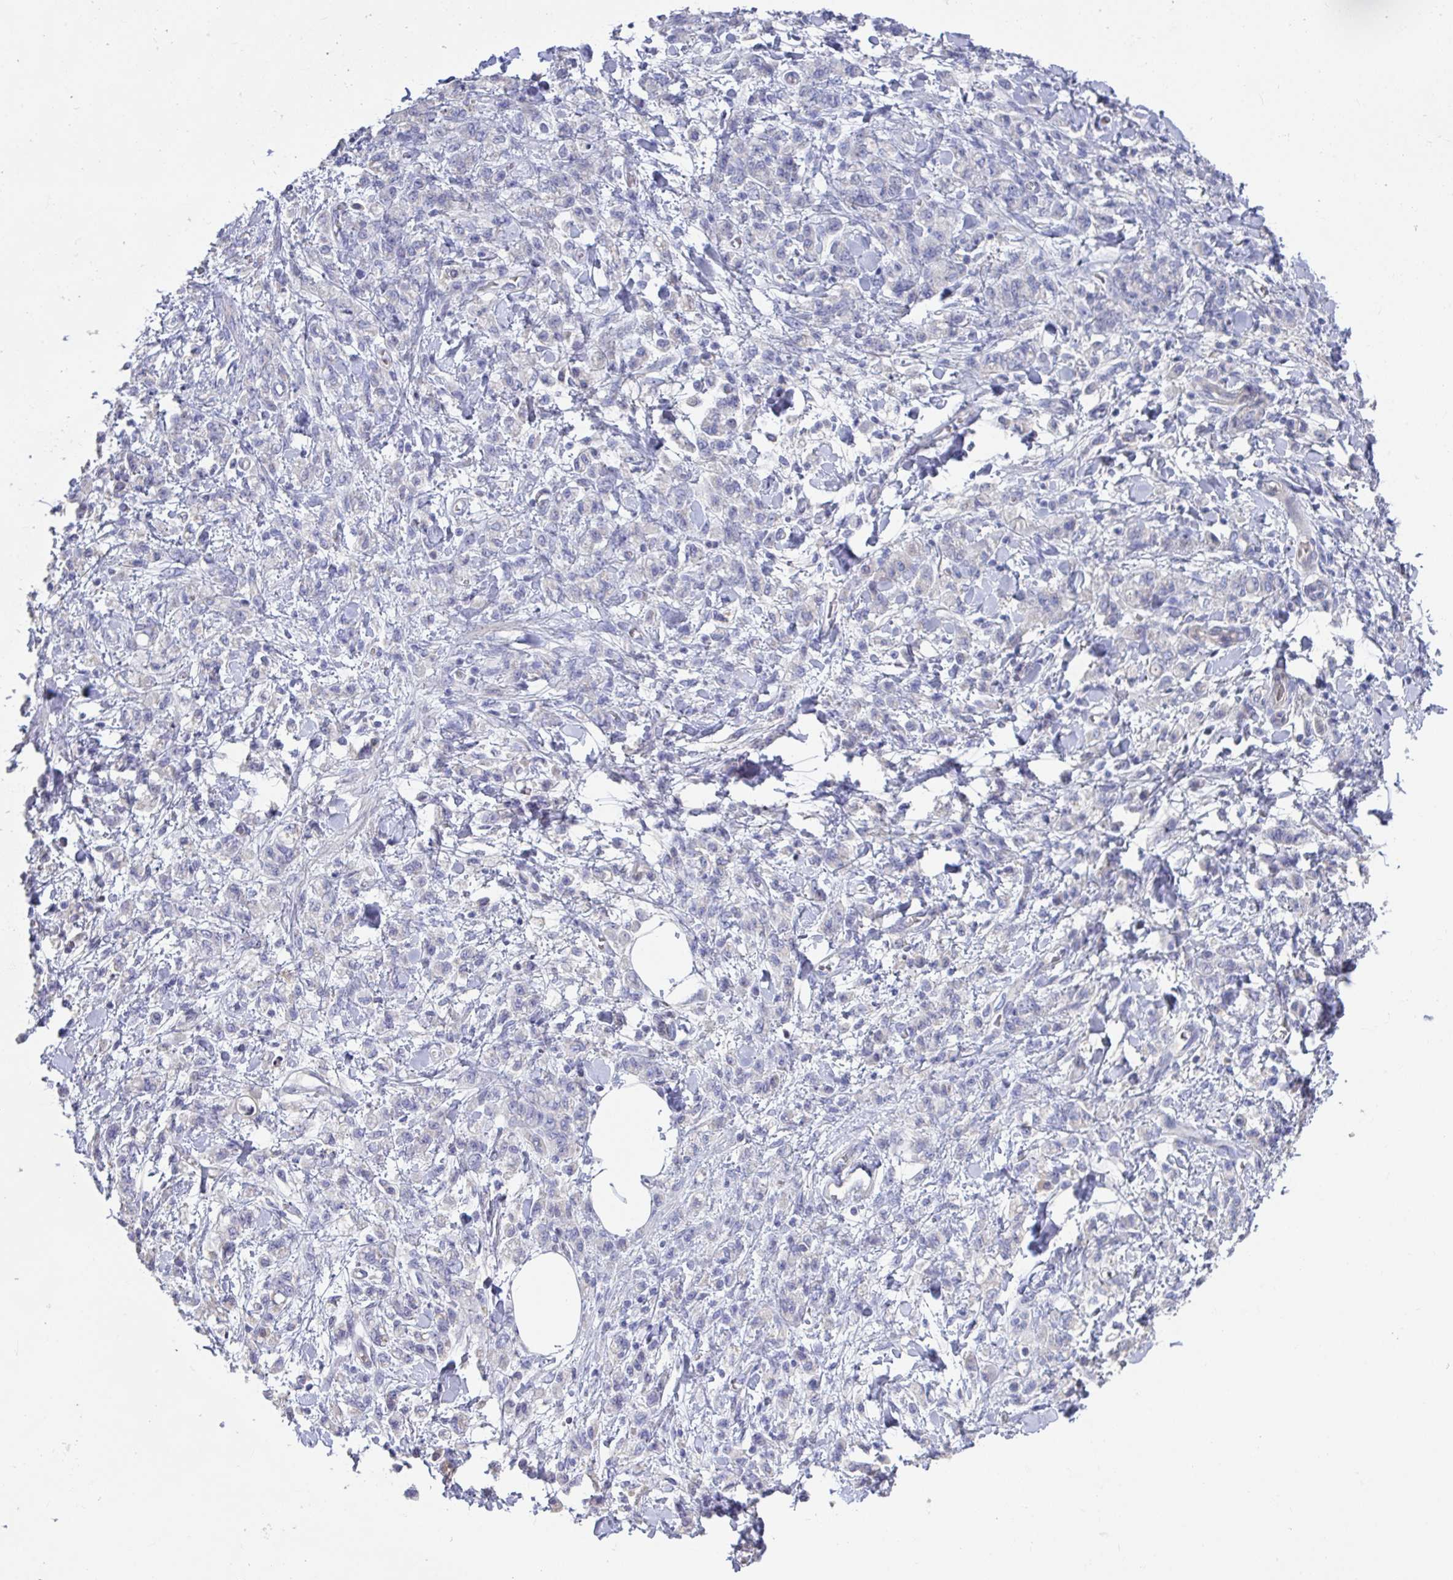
{"staining": {"intensity": "negative", "quantity": "none", "location": "none"}, "tissue": "stomach cancer", "cell_type": "Tumor cells", "image_type": "cancer", "snomed": [{"axis": "morphology", "description": "Adenocarcinoma, NOS"}, {"axis": "topography", "description": "Stomach"}], "caption": "This image is of stomach cancer stained with IHC to label a protein in brown with the nuclei are counter-stained blue. There is no positivity in tumor cells.", "gene": "ANO5", "patient": {"sex": "male", "age": 77}}